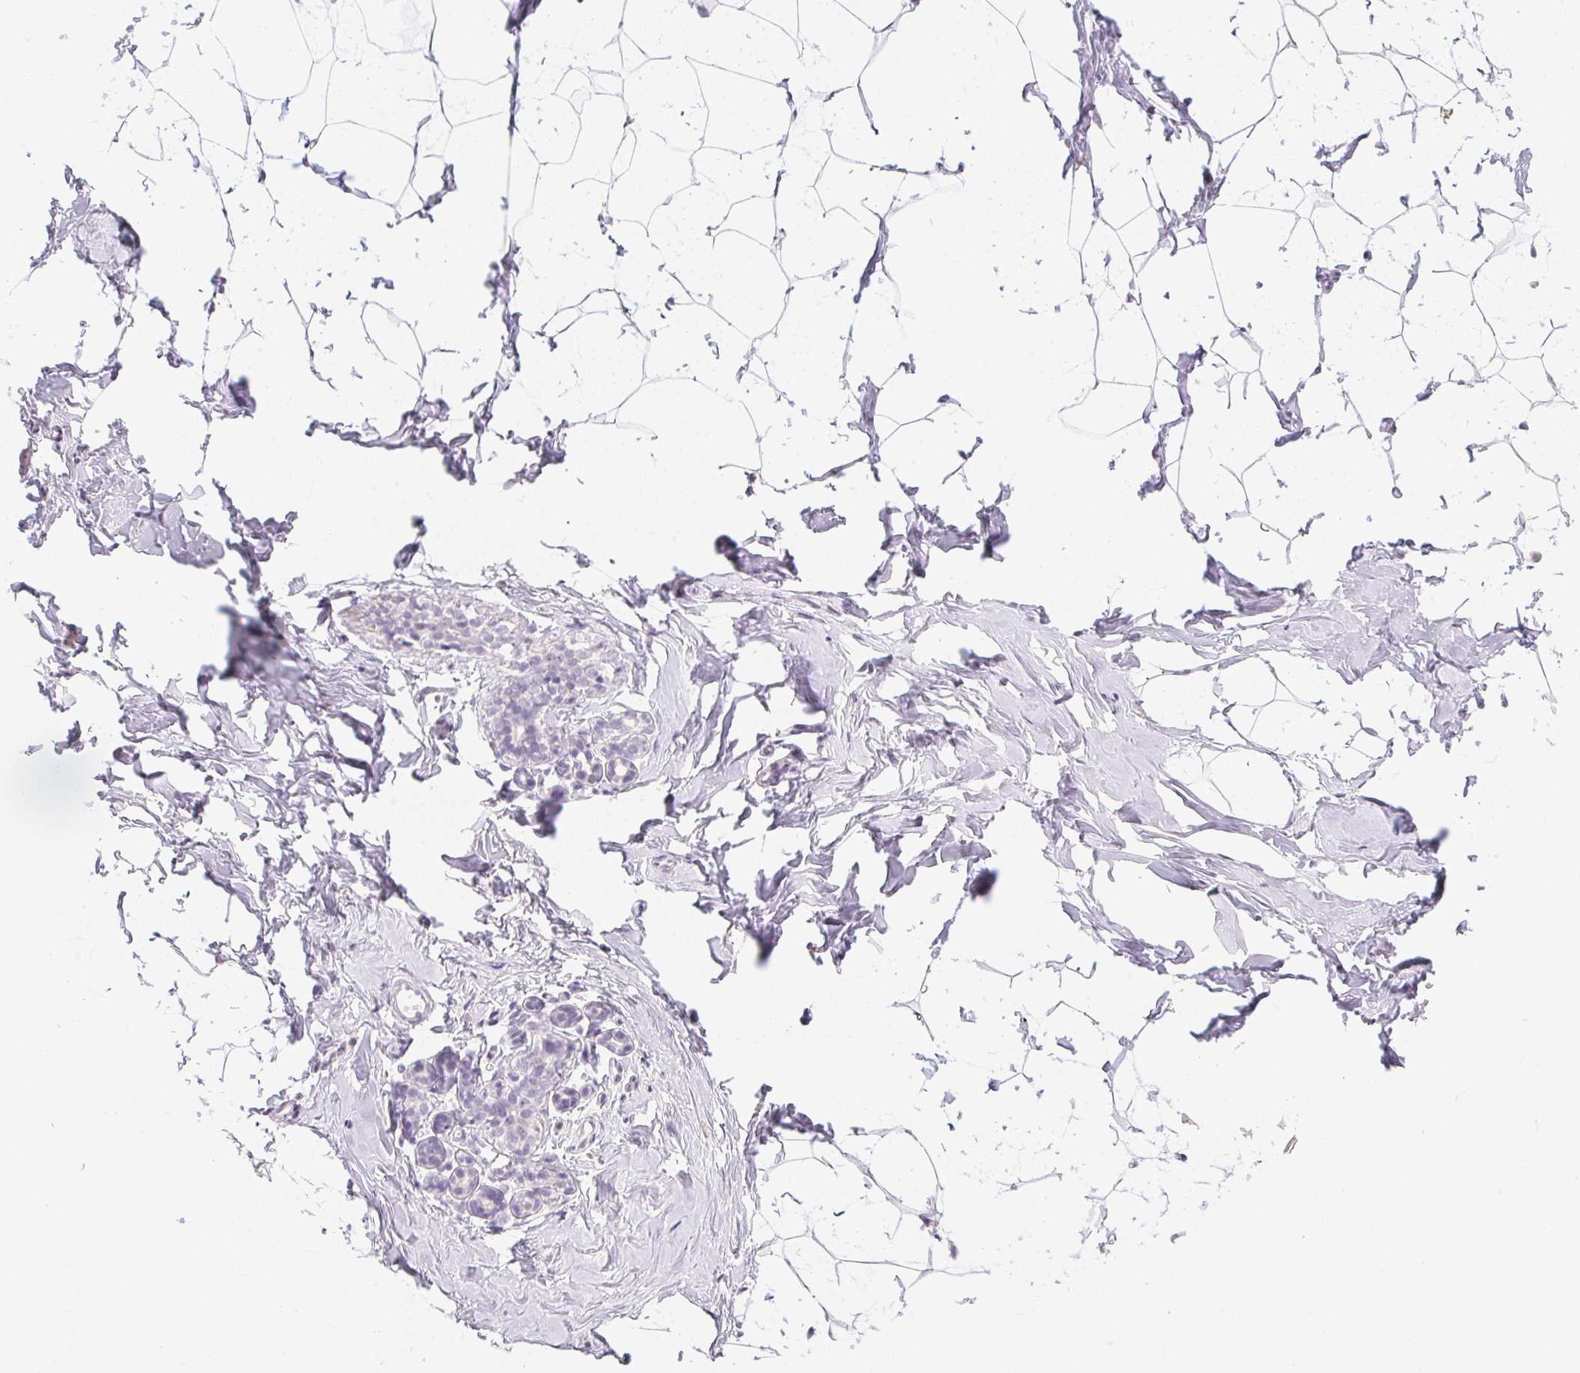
{"staining": {"intensity": "negative", "quantity": "none", "location": "none"}, "tissue": "breast", "cell_type": "Adipocytes", "image_type": "normal", "snomed": [{"axis": "morphology", "description": "Normal tissue, NOS"}, {"axis": "topography", "description": "Breast"}], "caption": "High power microscopy micrograph of an immunohistochemistry (IHC) micrograph of unremarkable breast, revealing no significant expression in adipocytes. (Brightfield microscopy of DAB immunohistochemistry at high magnification).", "gene": "MORC1", "patient": {"sex": "female", "age": 32}}